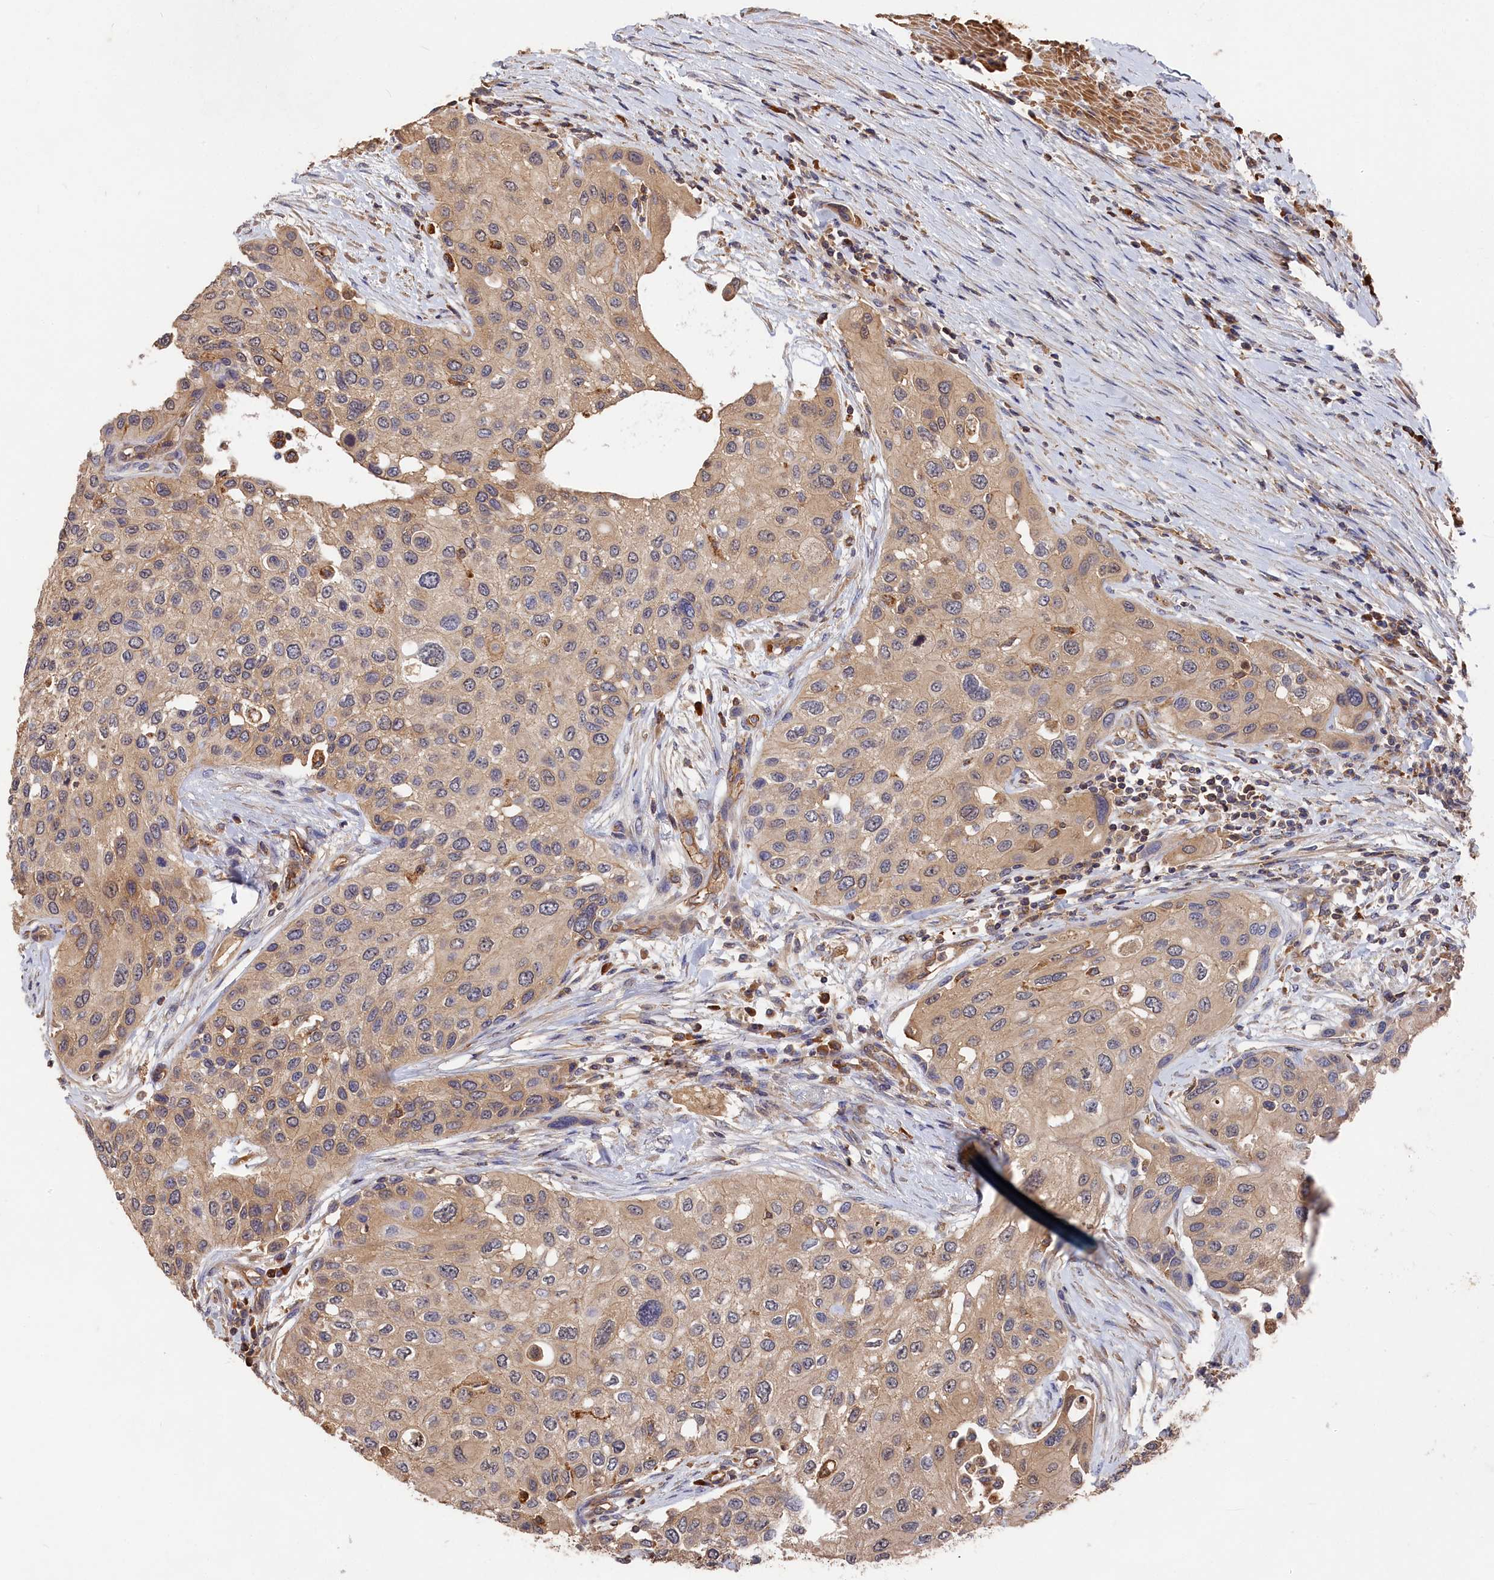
{"staining": {"intensity": "weak", "quantity": ">75%", "location": "cytoplasmic/membranous"}, "tissue": "urothelial cancer", "cell_type": "Tumor cells", "image_type": "cancer", "snomed": [{"axis": "morphology", "description": "Normal tissue, NOS"}, {"axis": "morphology", "description": "Urothelial carcinoma, High grade"}, {"axis": "topography", "description": "Vascular tissue"}, {"axis": "topography", "description": "Urinary bladder"}], "caption": "Human urothelial carcinoma (high-grade) stained for a protein (brown) exhibits weak cytoplasmic/membranous positive positivity in about >75% of tumor cells.", "gene": "DHRS11", "patient": {"sex": "female", "age": 56}}